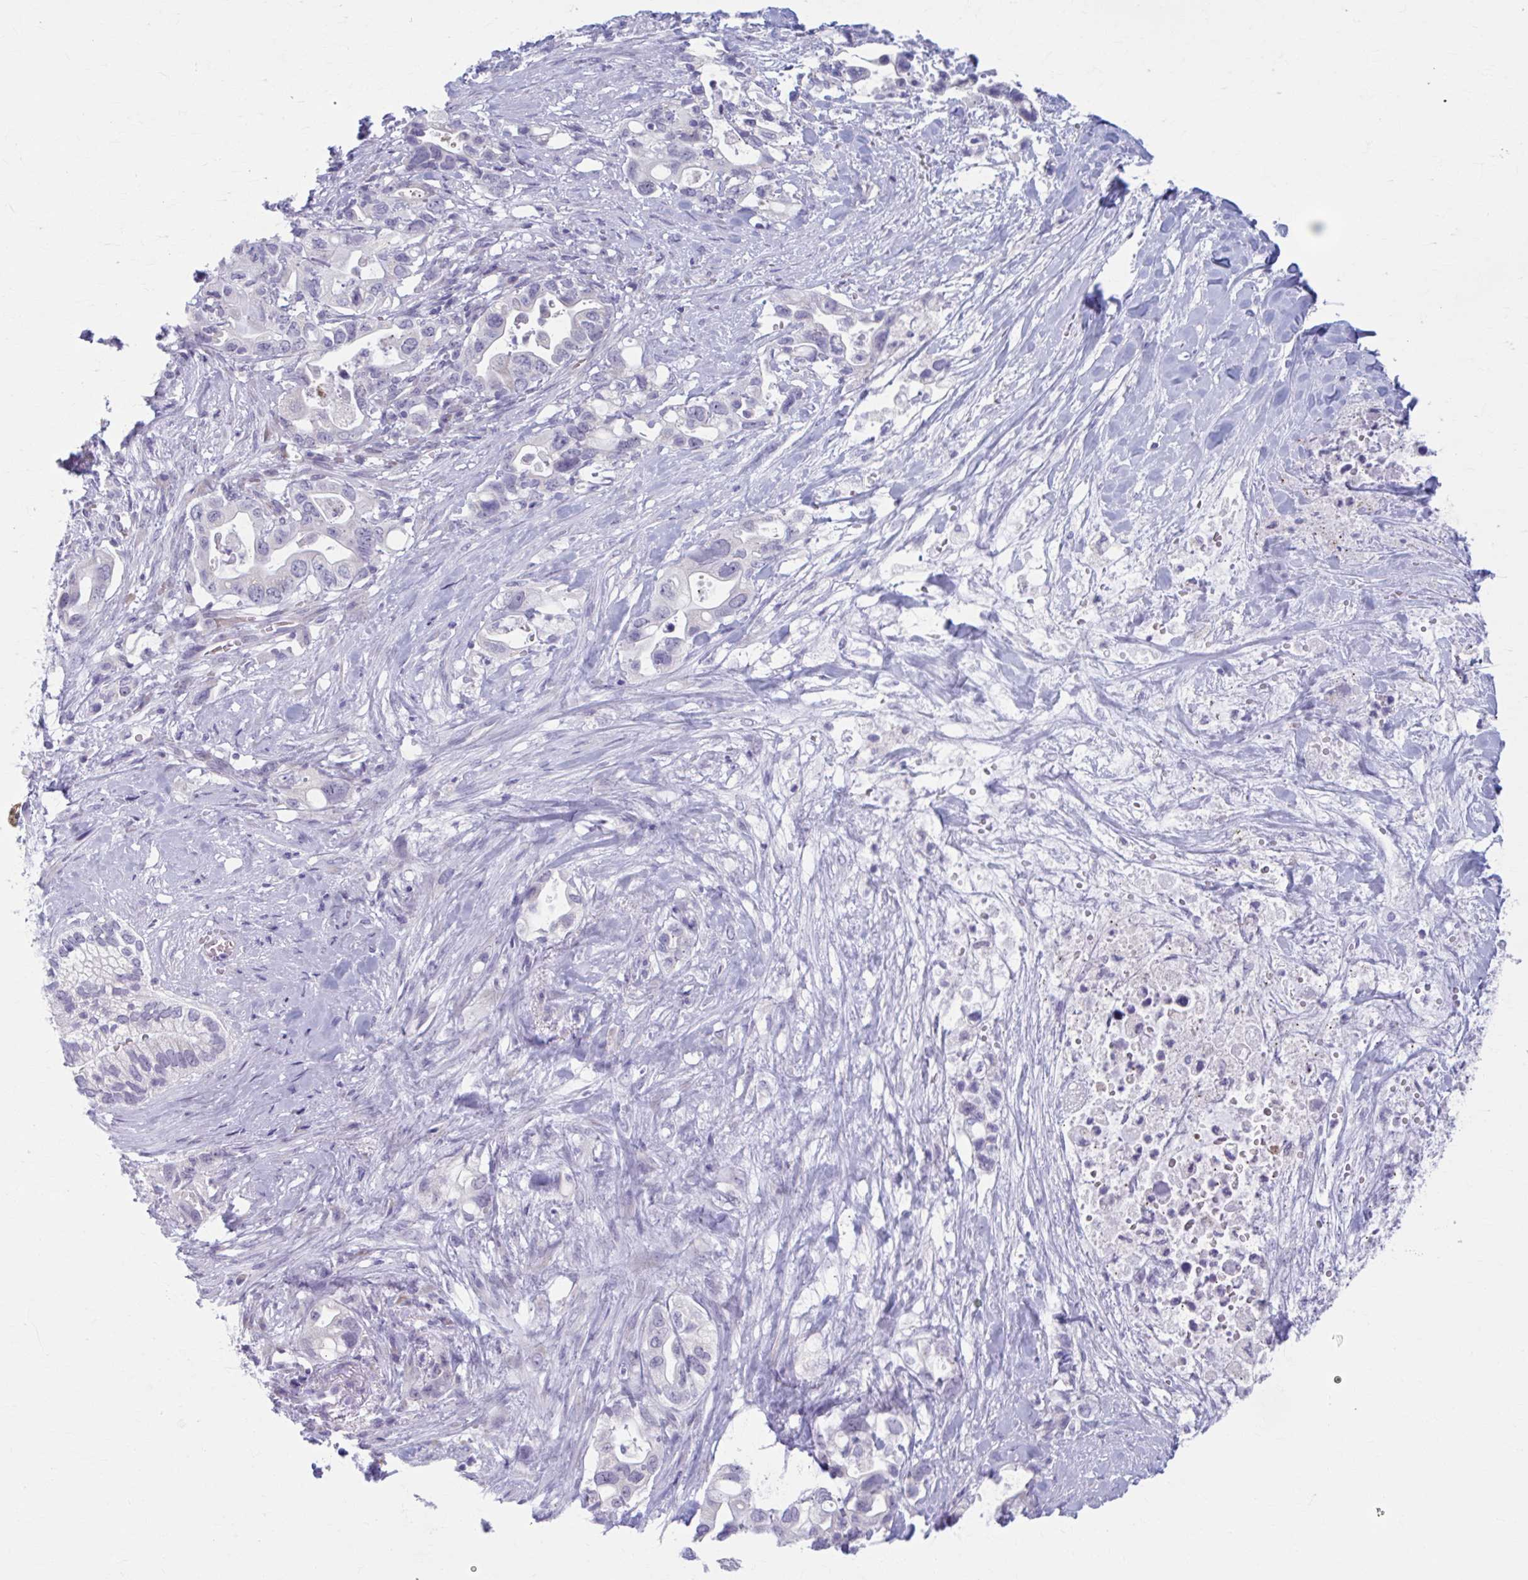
{"staining": {"intensity": "negative", "quantity": "none", "location": "none"}, "tissue": "pancreatic cancer", "cell_type": "Tumor cells", "image_type": "cancer", "snomed": [{"axis": "morphology", "description": "Adenocarcinoma, NOS"}, {"axis": "topography", "description": "Pancreas"}], "caption": "IHC histopathology image of neoplastic tissue: human adenocarcinoma (pancreatic) stained with DAB (3,3'-diaminobenzidine) reveals no significant protein staining in tumor cells.", "gene": "CCDC105", "patient": {"sex": "female", "age": 72}}